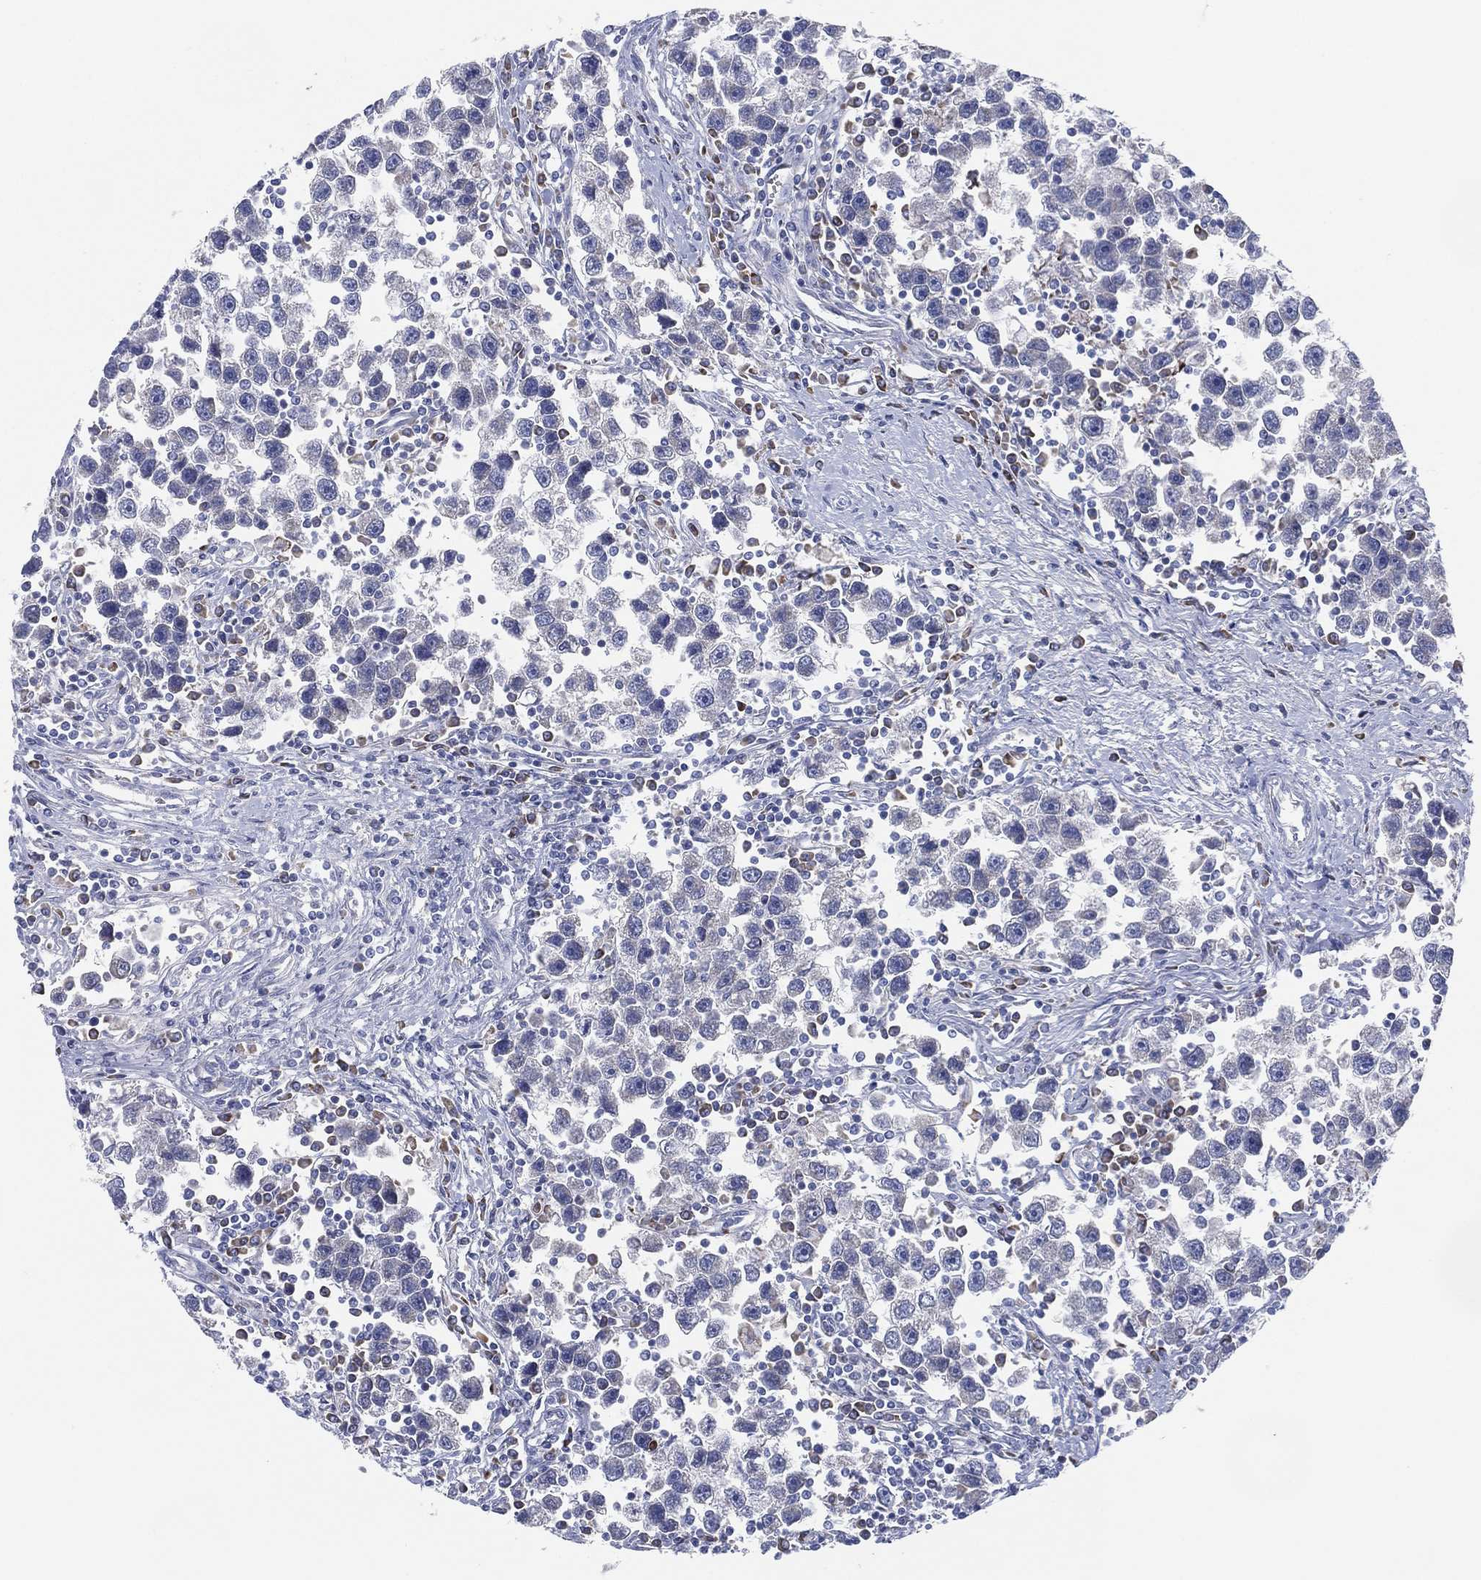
{"staining": {"intensity": "negative", "quantity": "none", "location": "none"}, "tissue": "testis cancer", "cell_type": "Tumor cells", "image_type": "cancer", "snomed": [{"axis": "morphology", "description": "Seminoma, NOS"}, {"axis": "topography", "description": "Testis"}], "caption": "Micrograph shows no significant protein positivity in tumor cells of testis seminoma.", "gene": "TMEM40", "patient": {"sex": "male", "age": 30}}